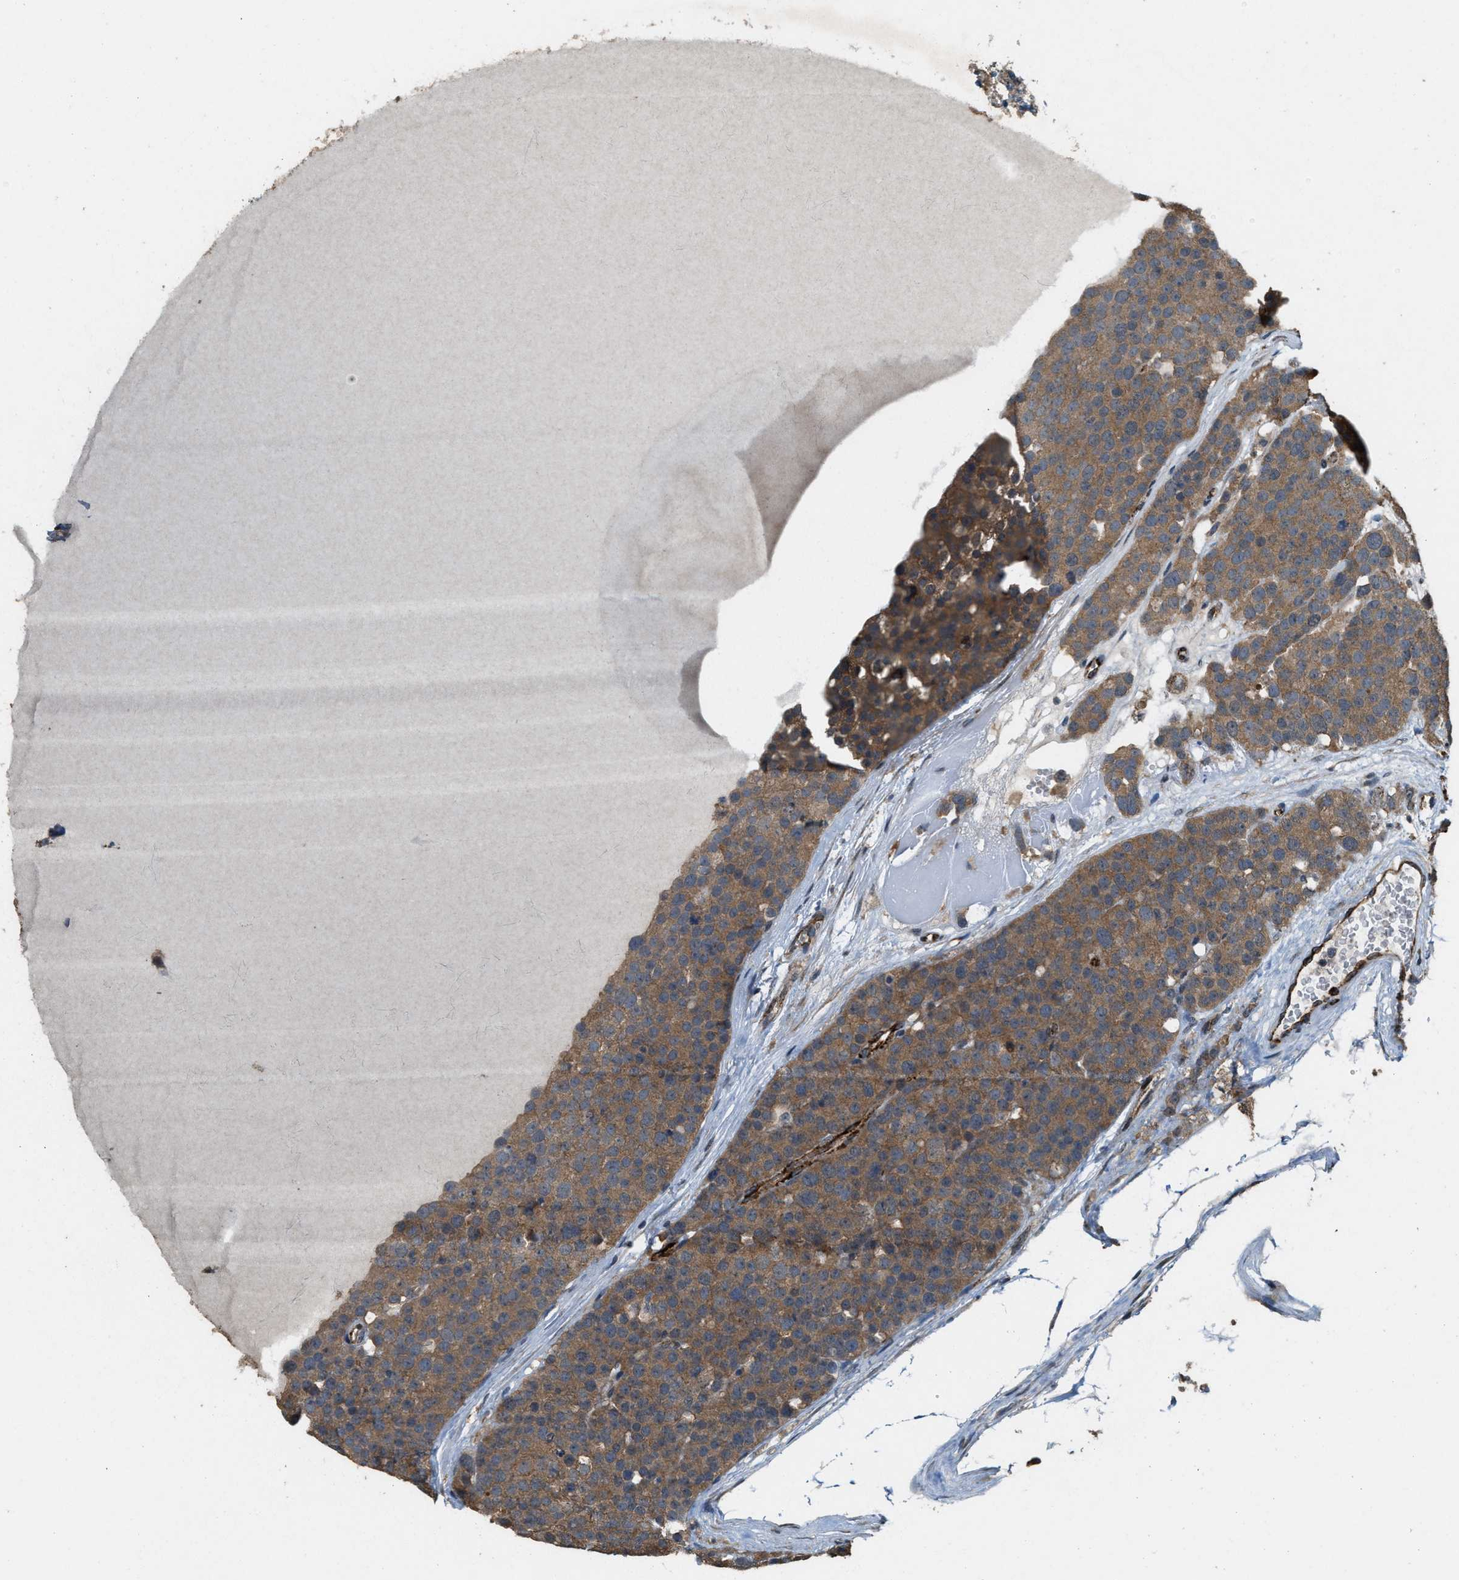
{"staining": {"intensity": "moderate", "quantity": ">75%", "location": "cytoplasmic/membranous"}, "tissue": "testis cancer", "cell_type": "Tumor cells", "image_type": "cancer", "snomed": [{"axis": "morphology", "description": "Seminoma, NOS"}, {"axis": "topography", "description": "Testis"}], "caption": "Moderate cytoplasmic/membranous positivity is seen in about >75% of tumor cells in seminoma (testis).", "gene": "ARHGEF5", "patient": {"sex": "male", "age": 71}}